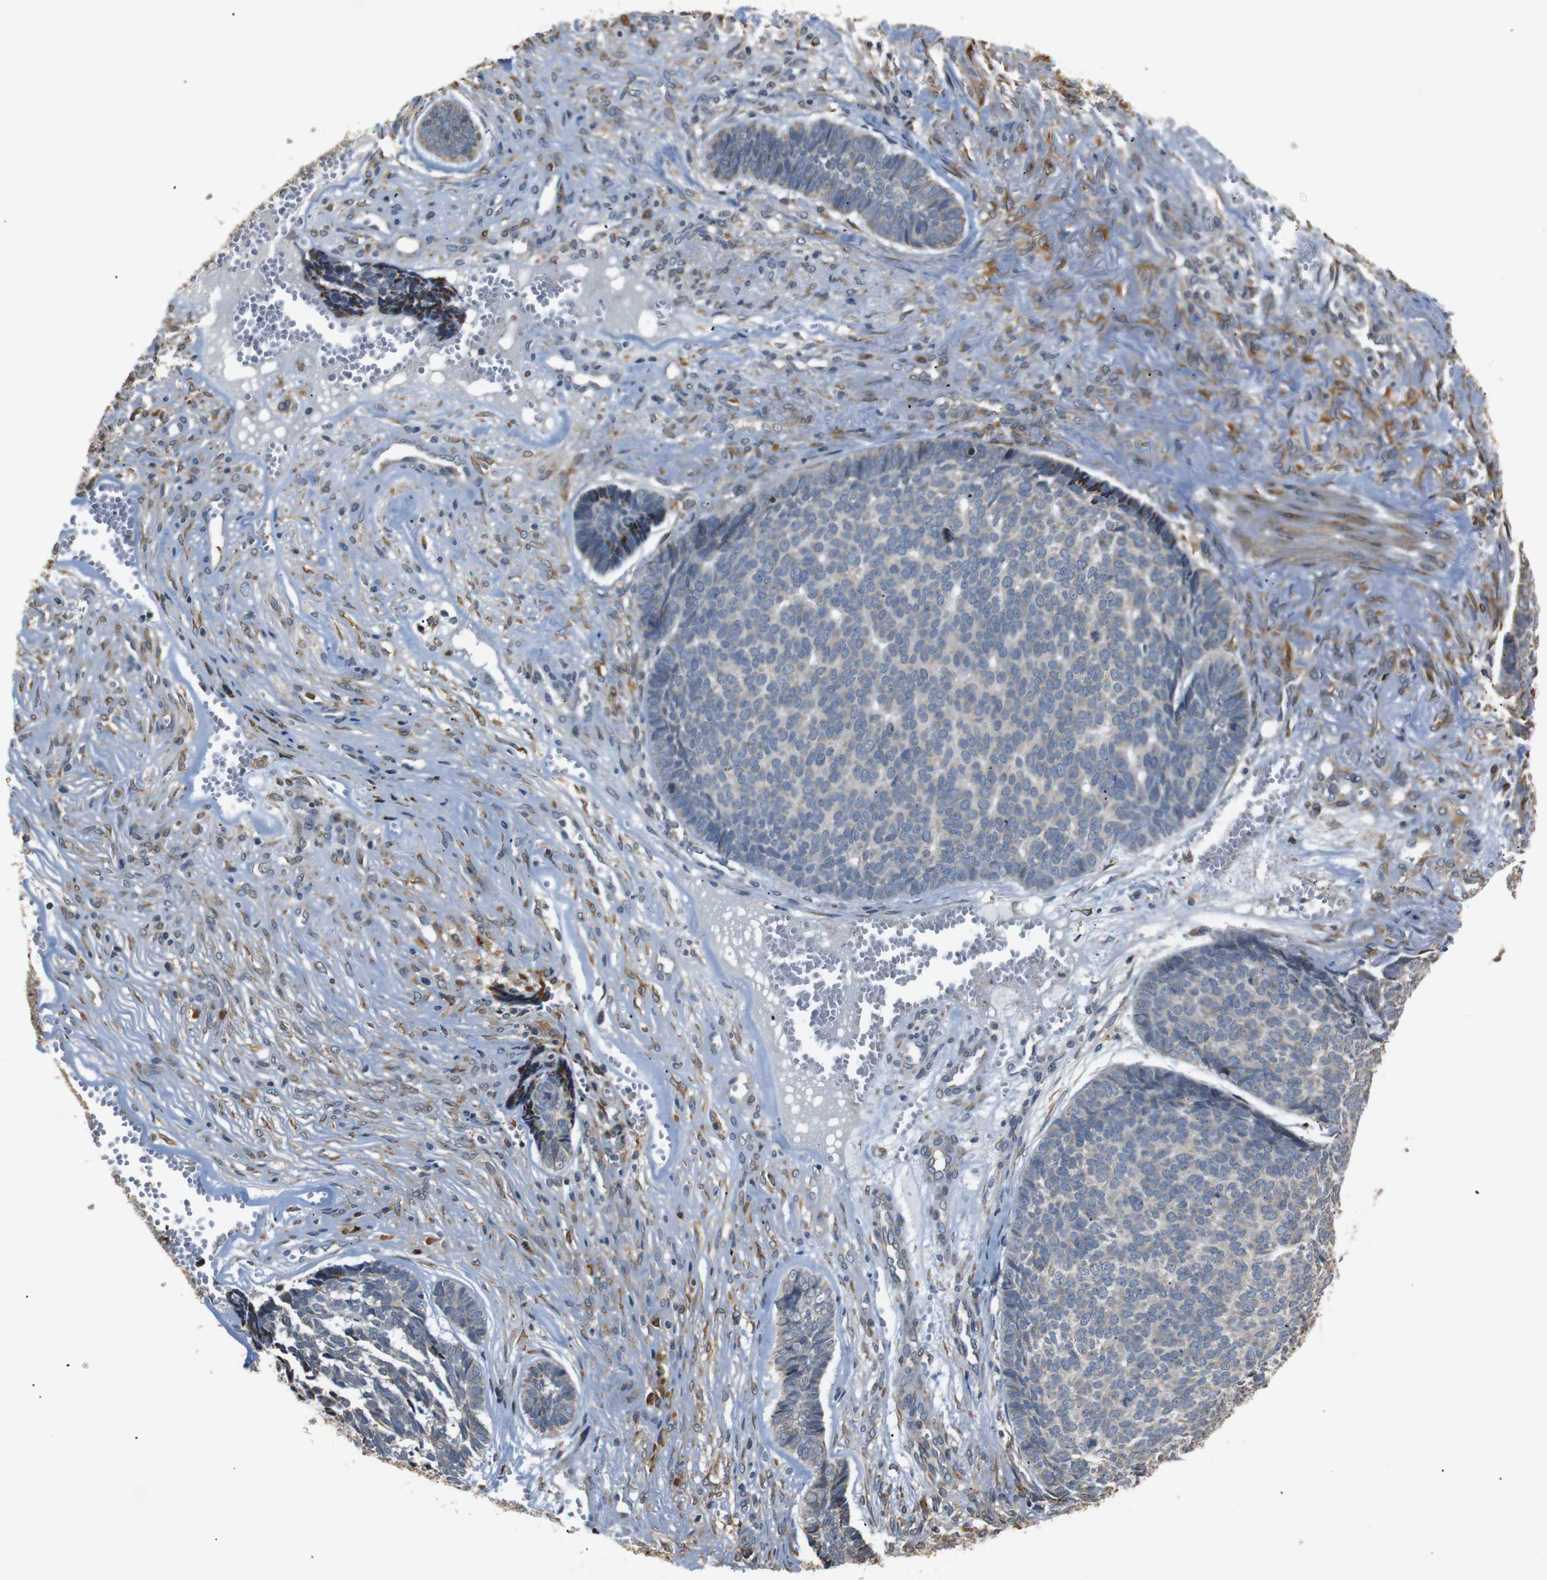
{"staining": {"intensity": "weak", "quantity": "<25%", "location": "cytoplasmic/membranous"}, "tissue": "skin cancer", "cell_type": "Tumor cells", "image_type": "cancer", "snomed": [{"axis": "morphology", "description": "Basal cell carcinoma"}, {"axis": "topography", "description": "Skin"}], "caption": "Tumor cells show no significant protein staining in skin cancer (basal cell carcinoma).", "gene": "TMED2", "patient": {"sex": "male", "age": 84}}